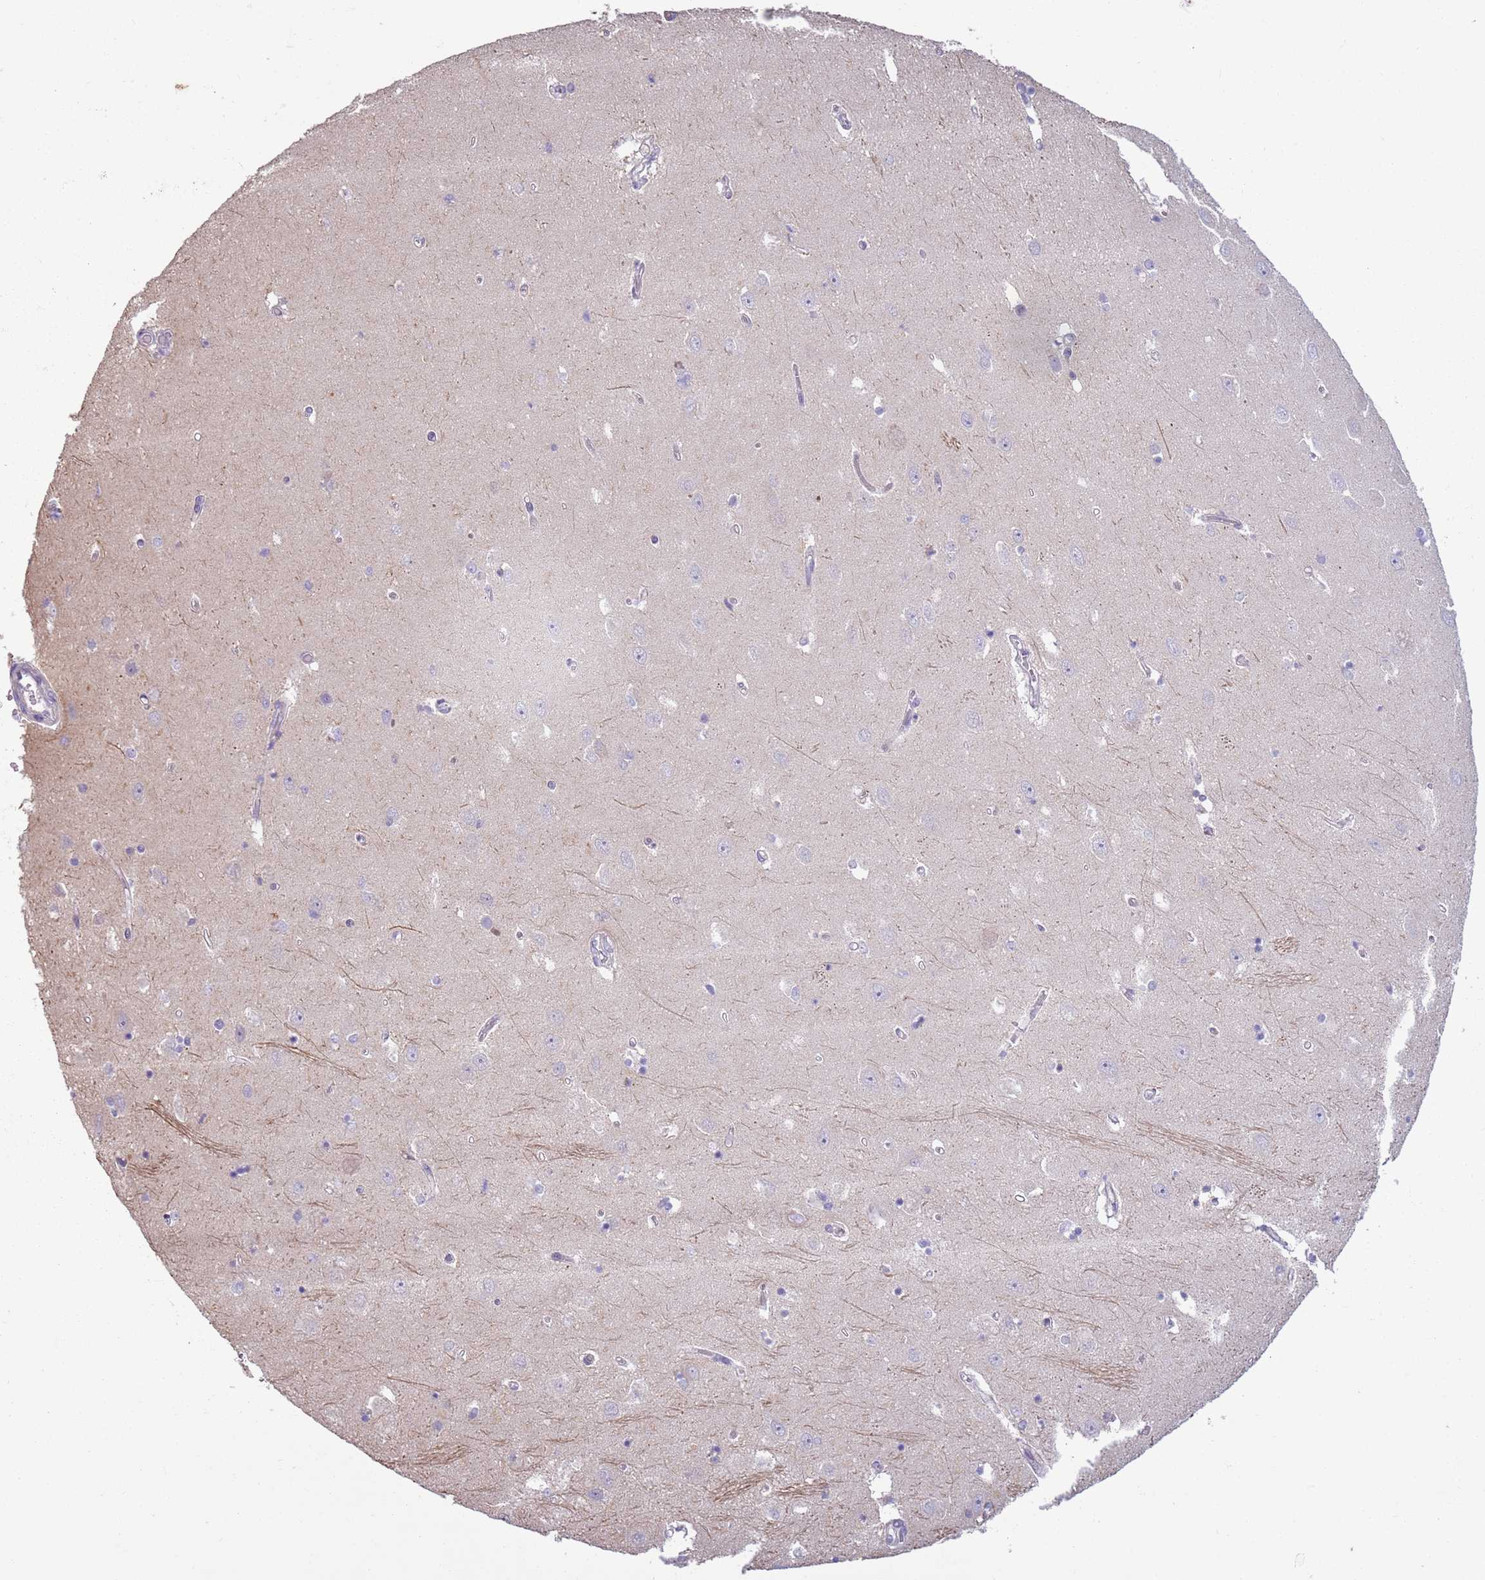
{"staining": {"intensity": "negative", "quantity": "none", "location": "none"}, "tissue": "hippocampus", "cell_type": "Glial cells", "image_type": "normal", "snomed": [{"axis": "morphology", "description": "Normal tissue, NOS"}, {"axis": "topography", "description": "Hippocampus"}], "caption": "The immunohistochemistry (IHC) histopathology image has no significant staining in glial cells of hippocampus. The staining is performed using DAB brown chromogen with nuclei counter-stained in using hematoxylin.", "gene": "CAPN9", "patient": {"sex": "female", "age": 64}}